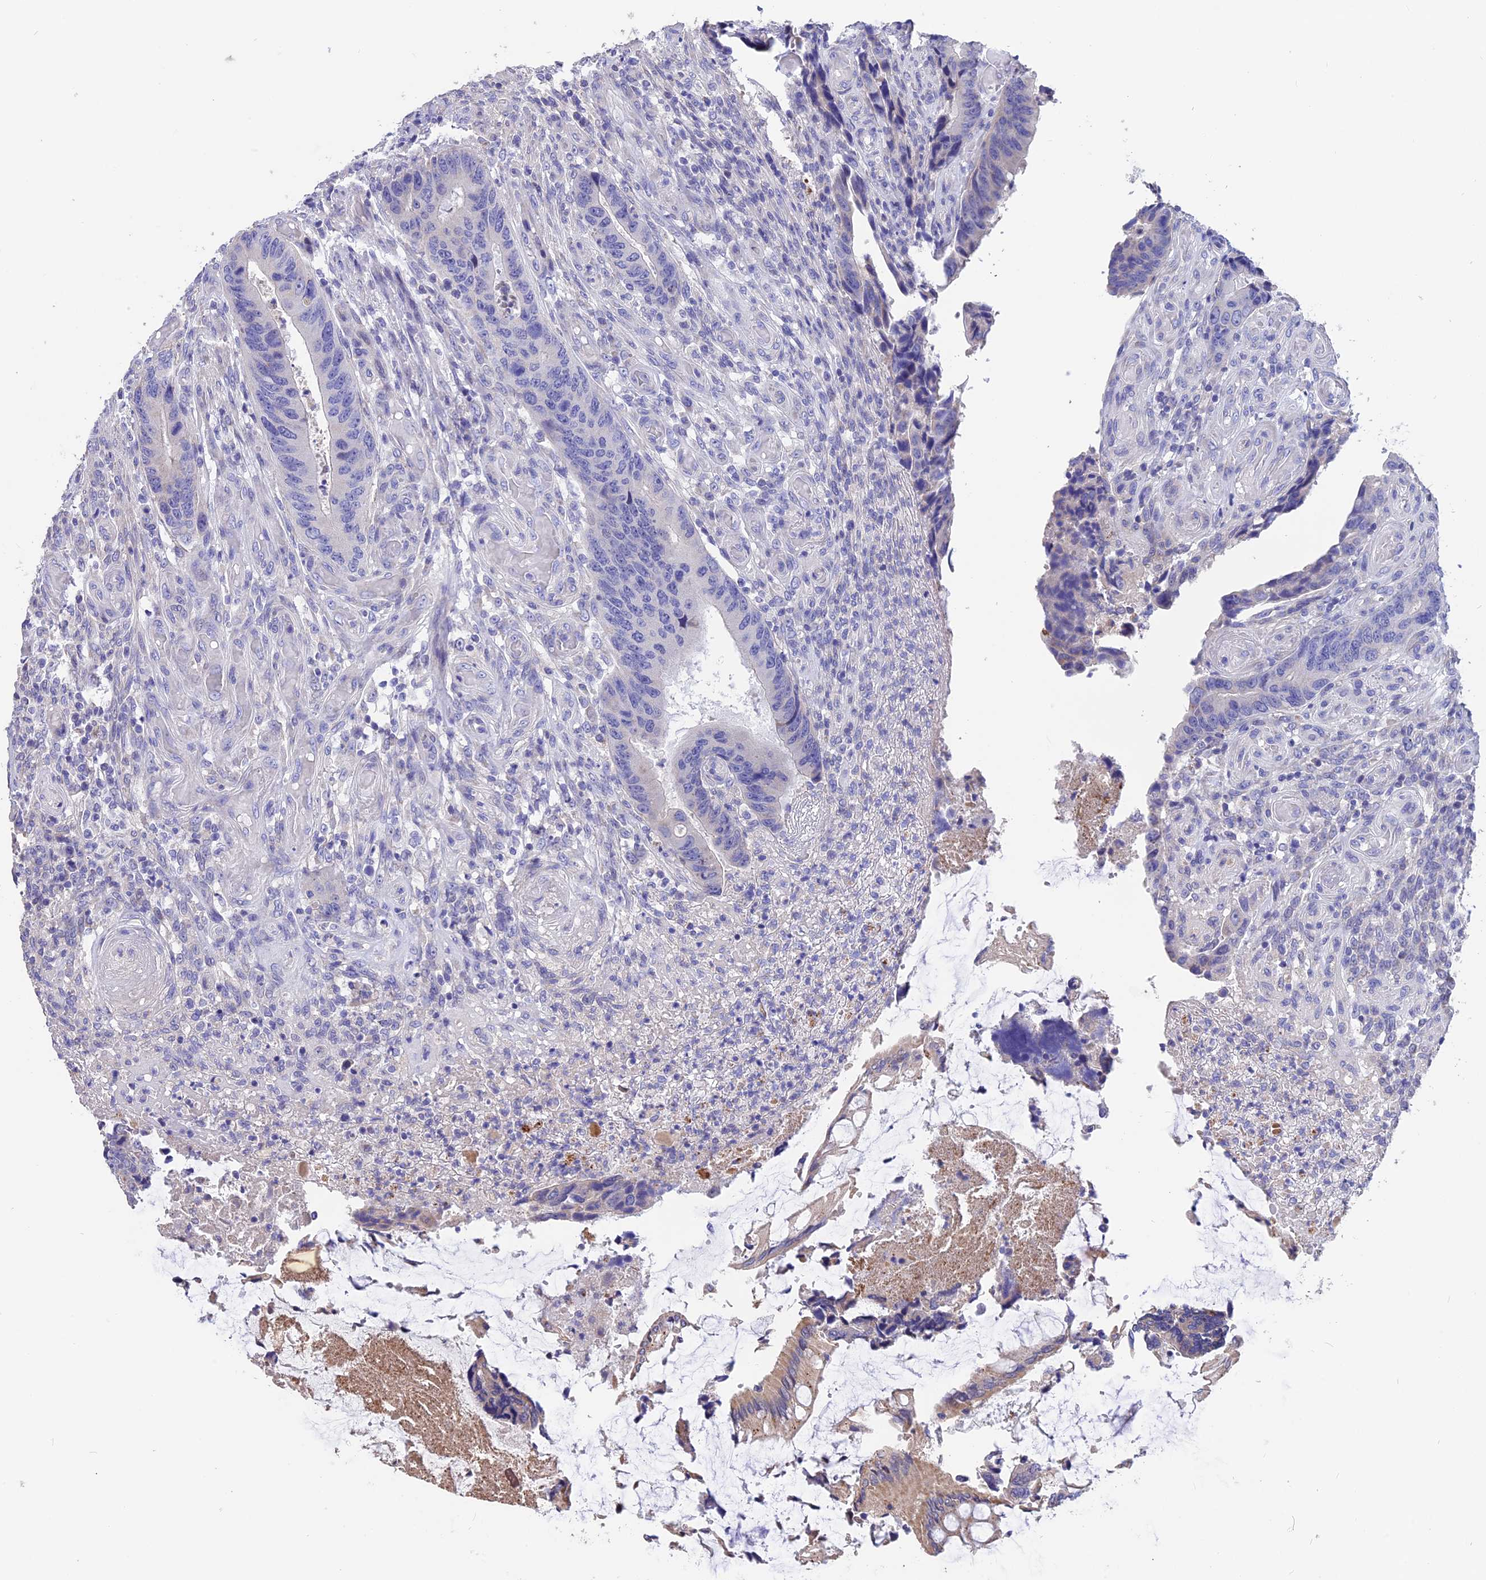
{"staining": {"intensity": "negative", "quantity": "none", "location": "none"}, "tissue": "colorectal cancer", "cell_type": "Tumor cells", "image_type": "cancer", "snomed": [{"axis": "morphology", "description": "Adenocarcinoma, NOS"}, {"axis": "topography", "description": "Colon"}], "caption": "Tumor cells show no significant protein positivity in colorectal cancer.", "gene": "CYP2U1", "patient": {"sex": "male", "age": 87}}